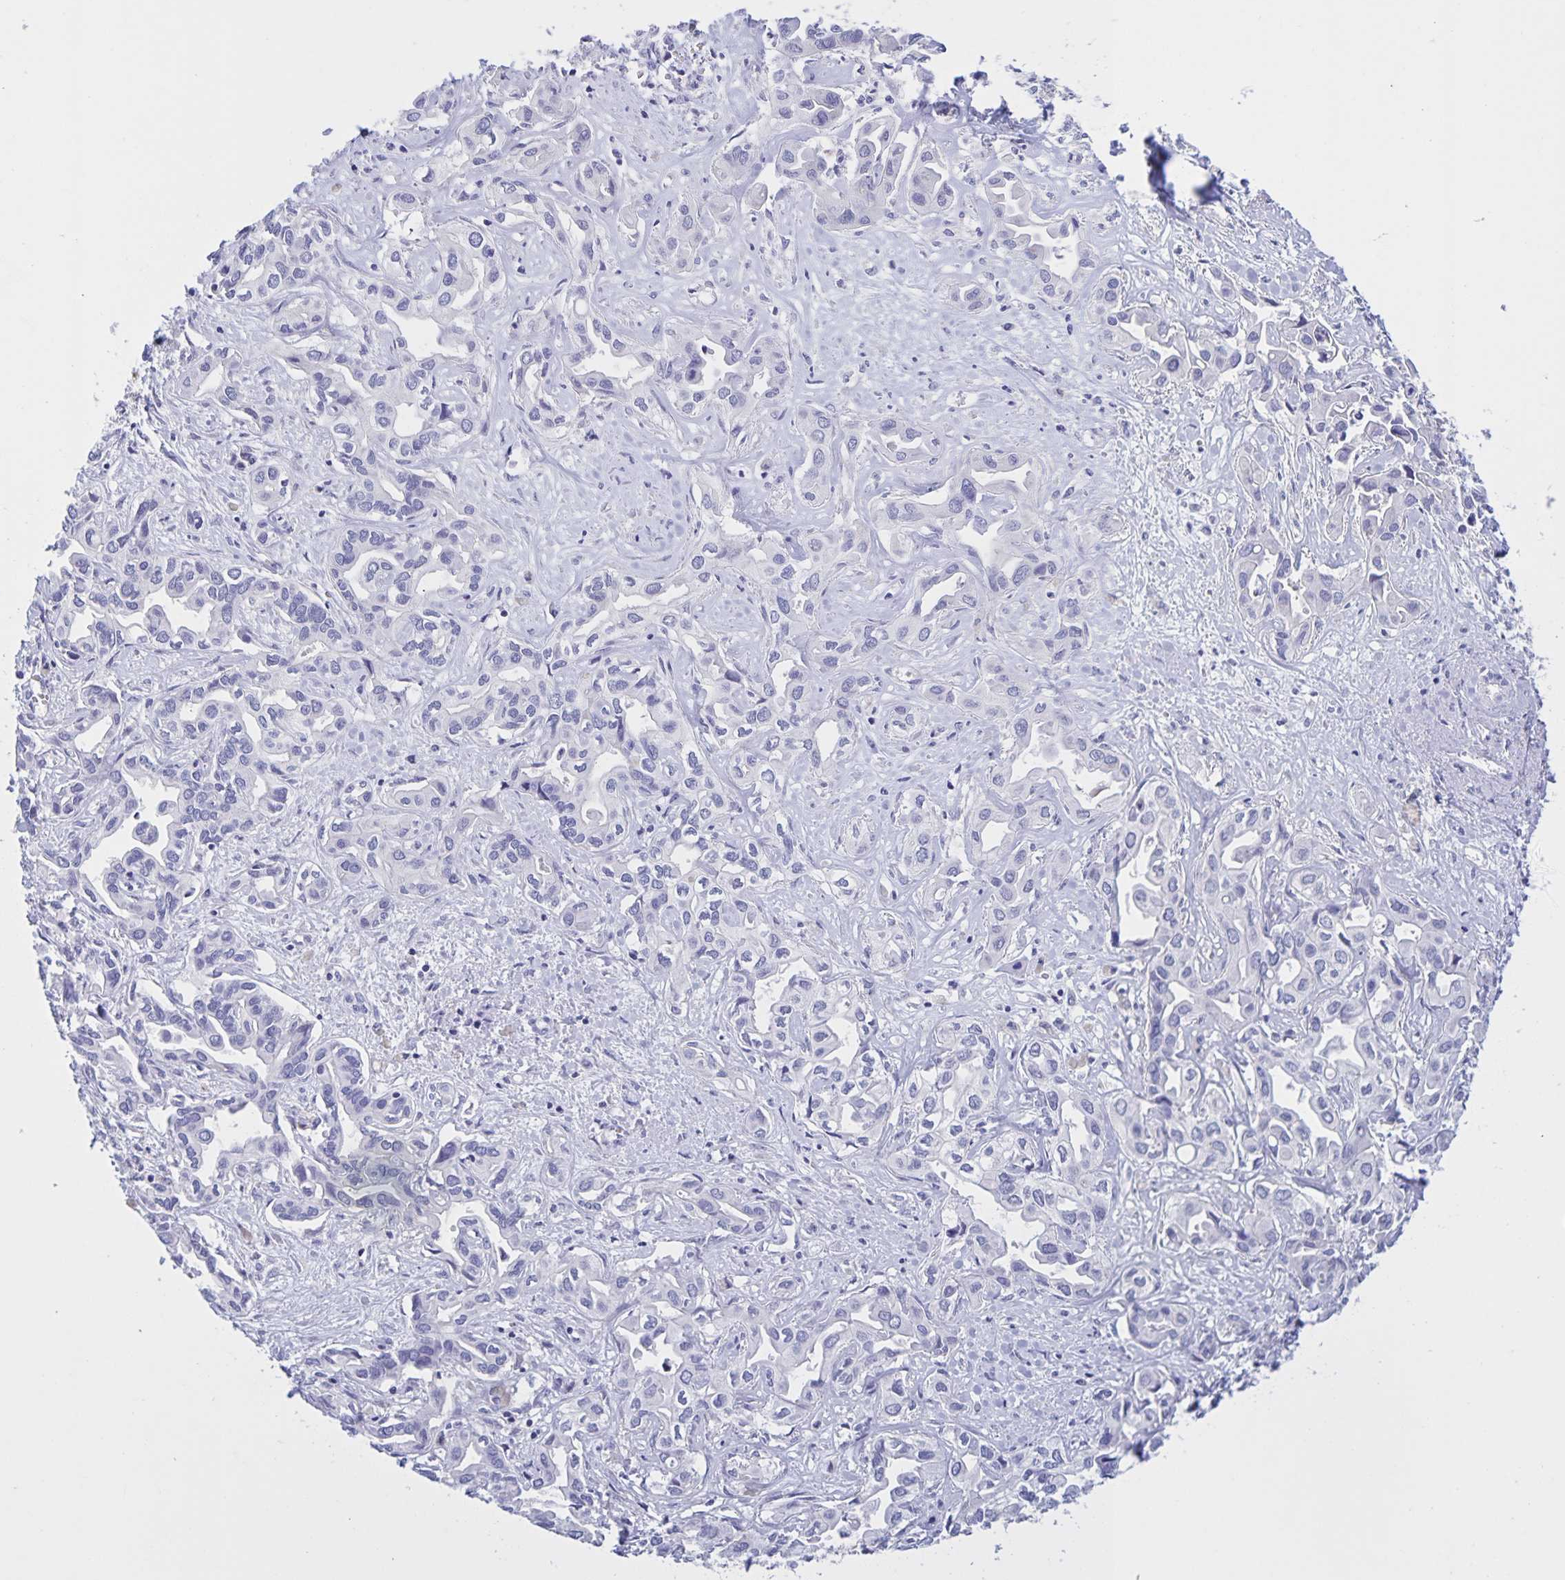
{"staining": {"intensity": "negative", "quantity": "none", "location": "none"}, "tissue": "liver cancer", "cell_type": "Tumor cells", "image_type": "cancer", "snomed": [{"axis": "morphology", "description": "Cholangiocarcinoma"}, {"axis": "topography", "description": "Liver"}], "caption": "Tumor cells show no significant expression in liver cancer (cholangiocarcinoma).", "gene": "DMGDH", "patient": {"sex": "female", "age": 64}}